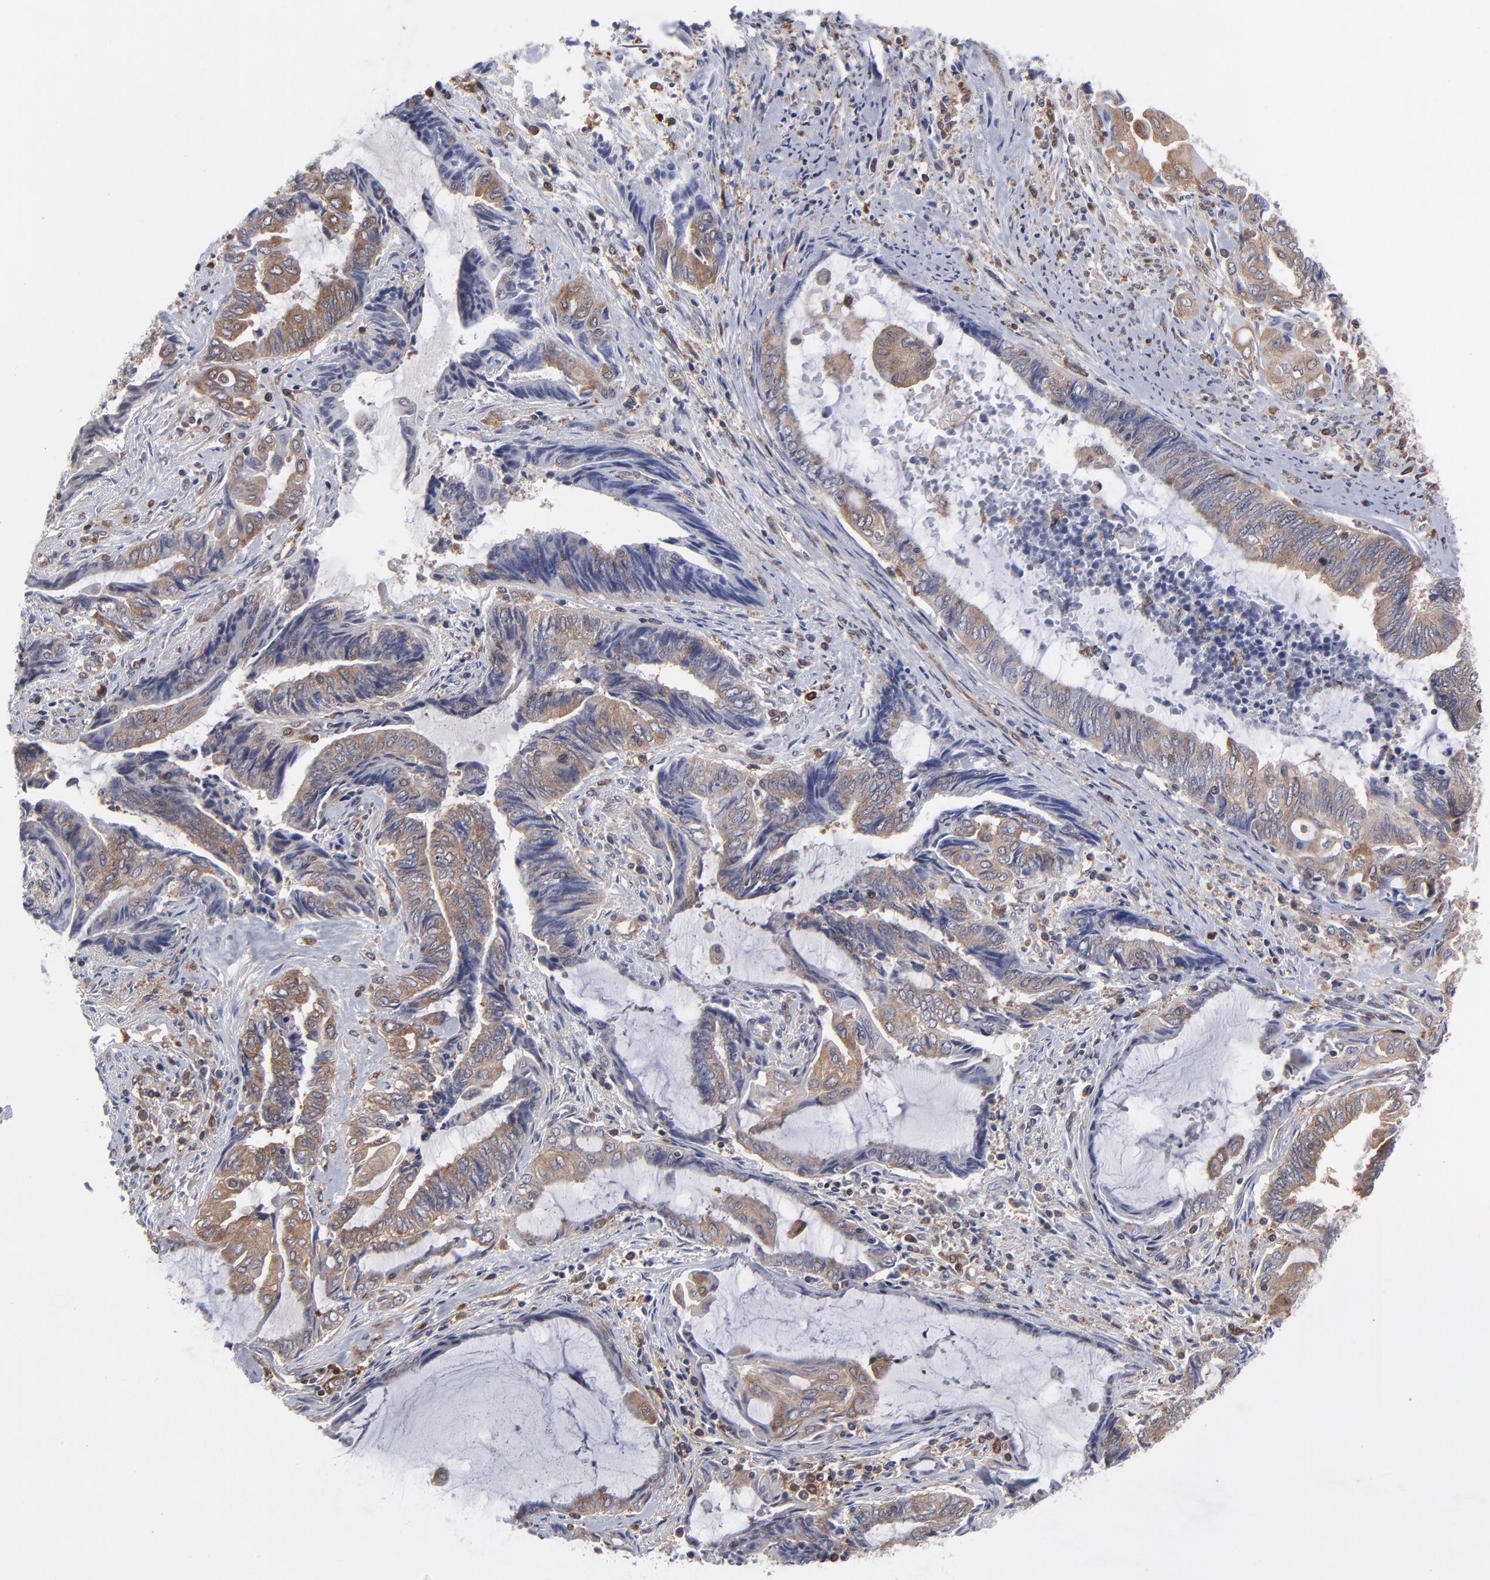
{"staining": {"intensity": "moderate", "quantity": ">75%", "location": "cytoplasmic/membranous"}, "tissue": "endometrial cancer", "cell_type": "Tumor cells", "image_type": "cancer", "snomed": [{"axis": "morphology", "description": "Adenocarcinoma, NOS"}, {"axis": "topography", "description": "Uterus"}, {"axis": "topography", "description": "Endometrium"}], "caption": "The photomicrograph reveals immunohistochemical staining of endometrial cancer. There is moderate cytoplasmic/membranous positivity is seen in approximately >75% of tumor cells.", "gene": "MAP2K1", "patient": {"sex": "female", "age": 70}}